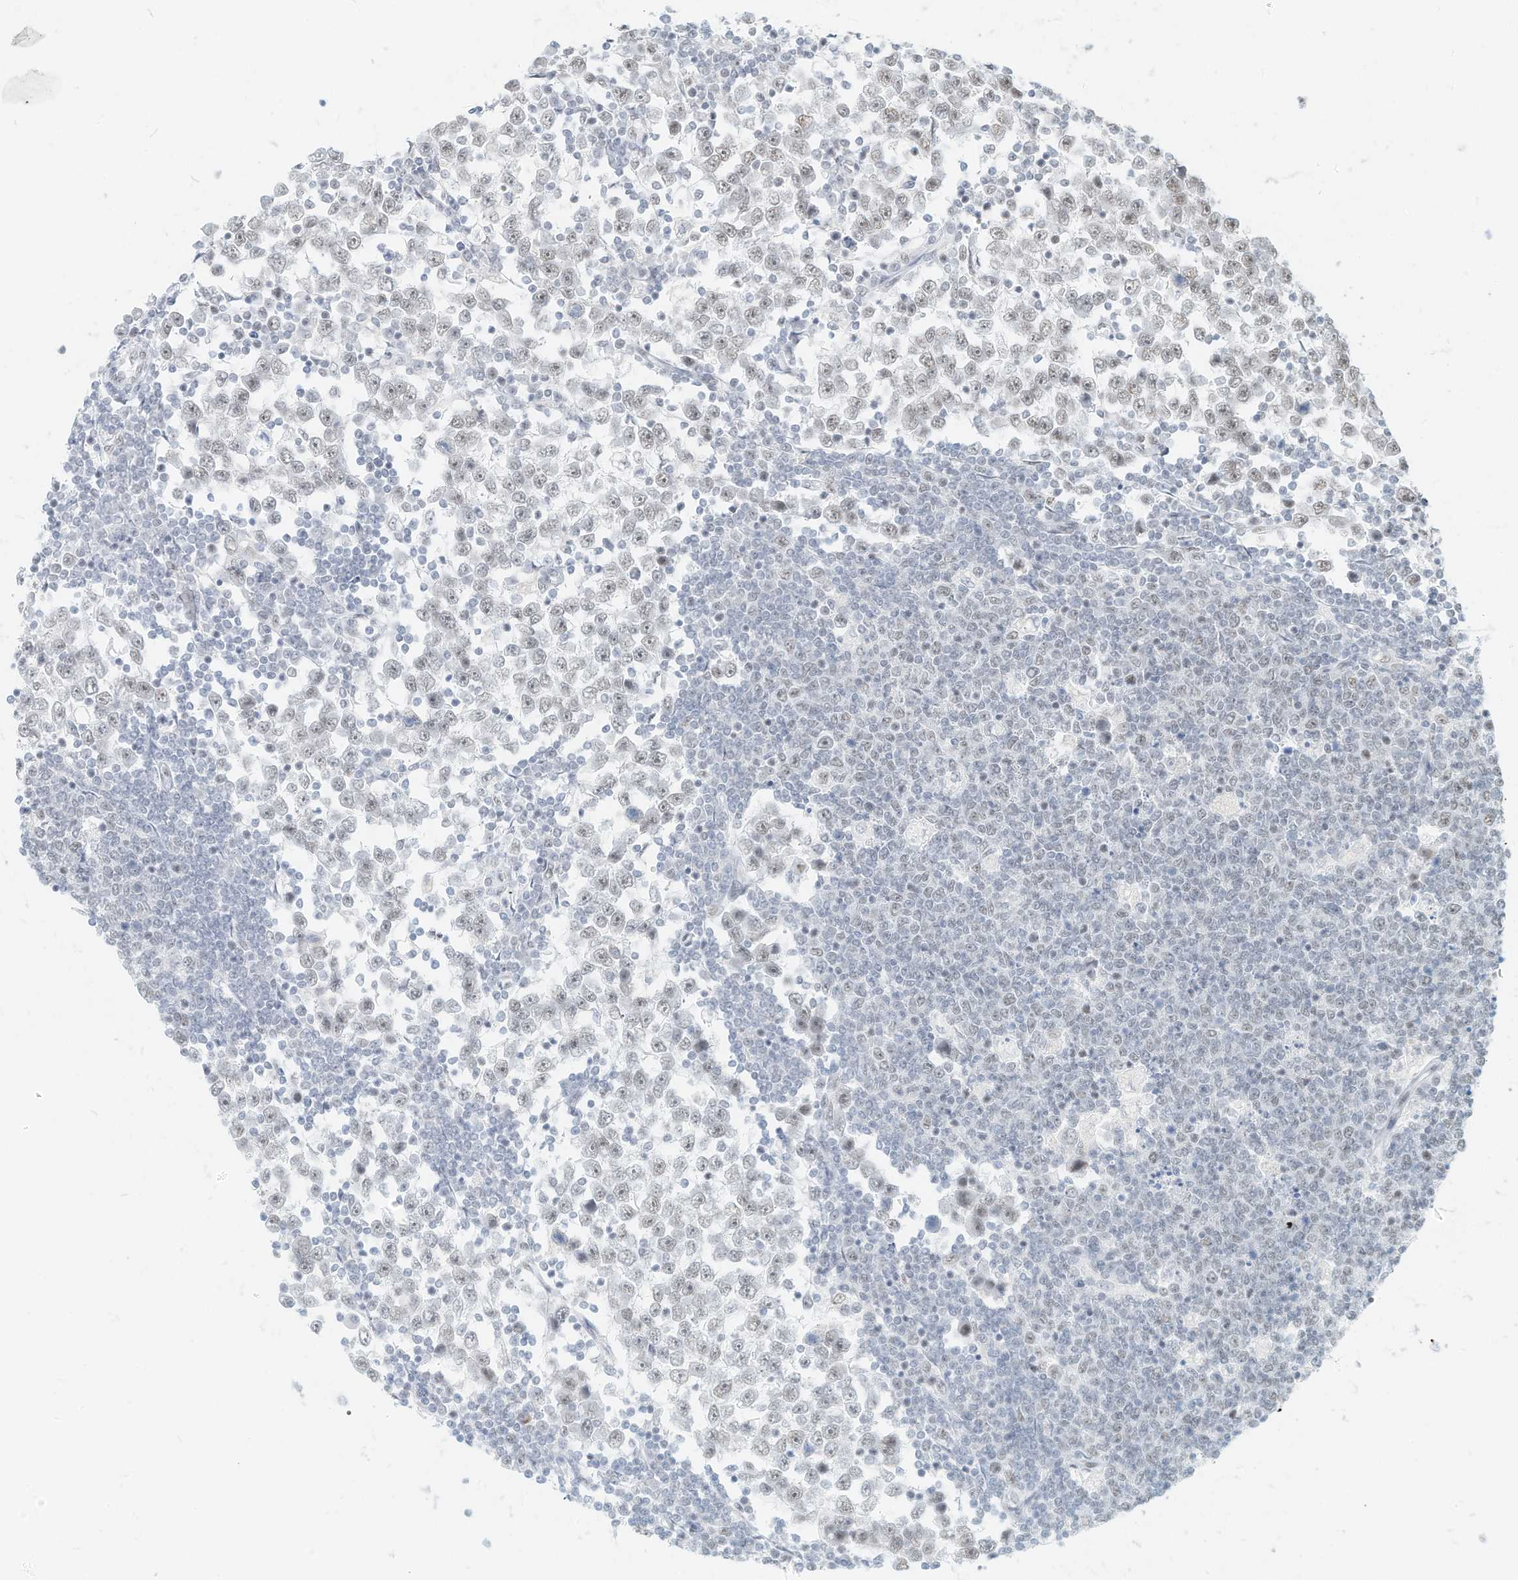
{"staining": {"intensity": "weak", "quantity": "<25%", "location": "nuclear"}, "tissue": "testis cancer", "cell_type": "Tumor cells", "image_type": "cancer", "snomed": [{"axis": "morphology", "description": "Seminoma, NOS"}, {"axis": "topography", "description": "Testis"}], "caption": "High power microscopy photomicrograph of an immunohistochemistry (IHC) image of testis seminoma, revealing no significant expression in tumor cells. (Brightfield microscopy of DAB IHC at high magnification).", "gene": "PGC", "patient": {"sex": "male", "age": 65}}